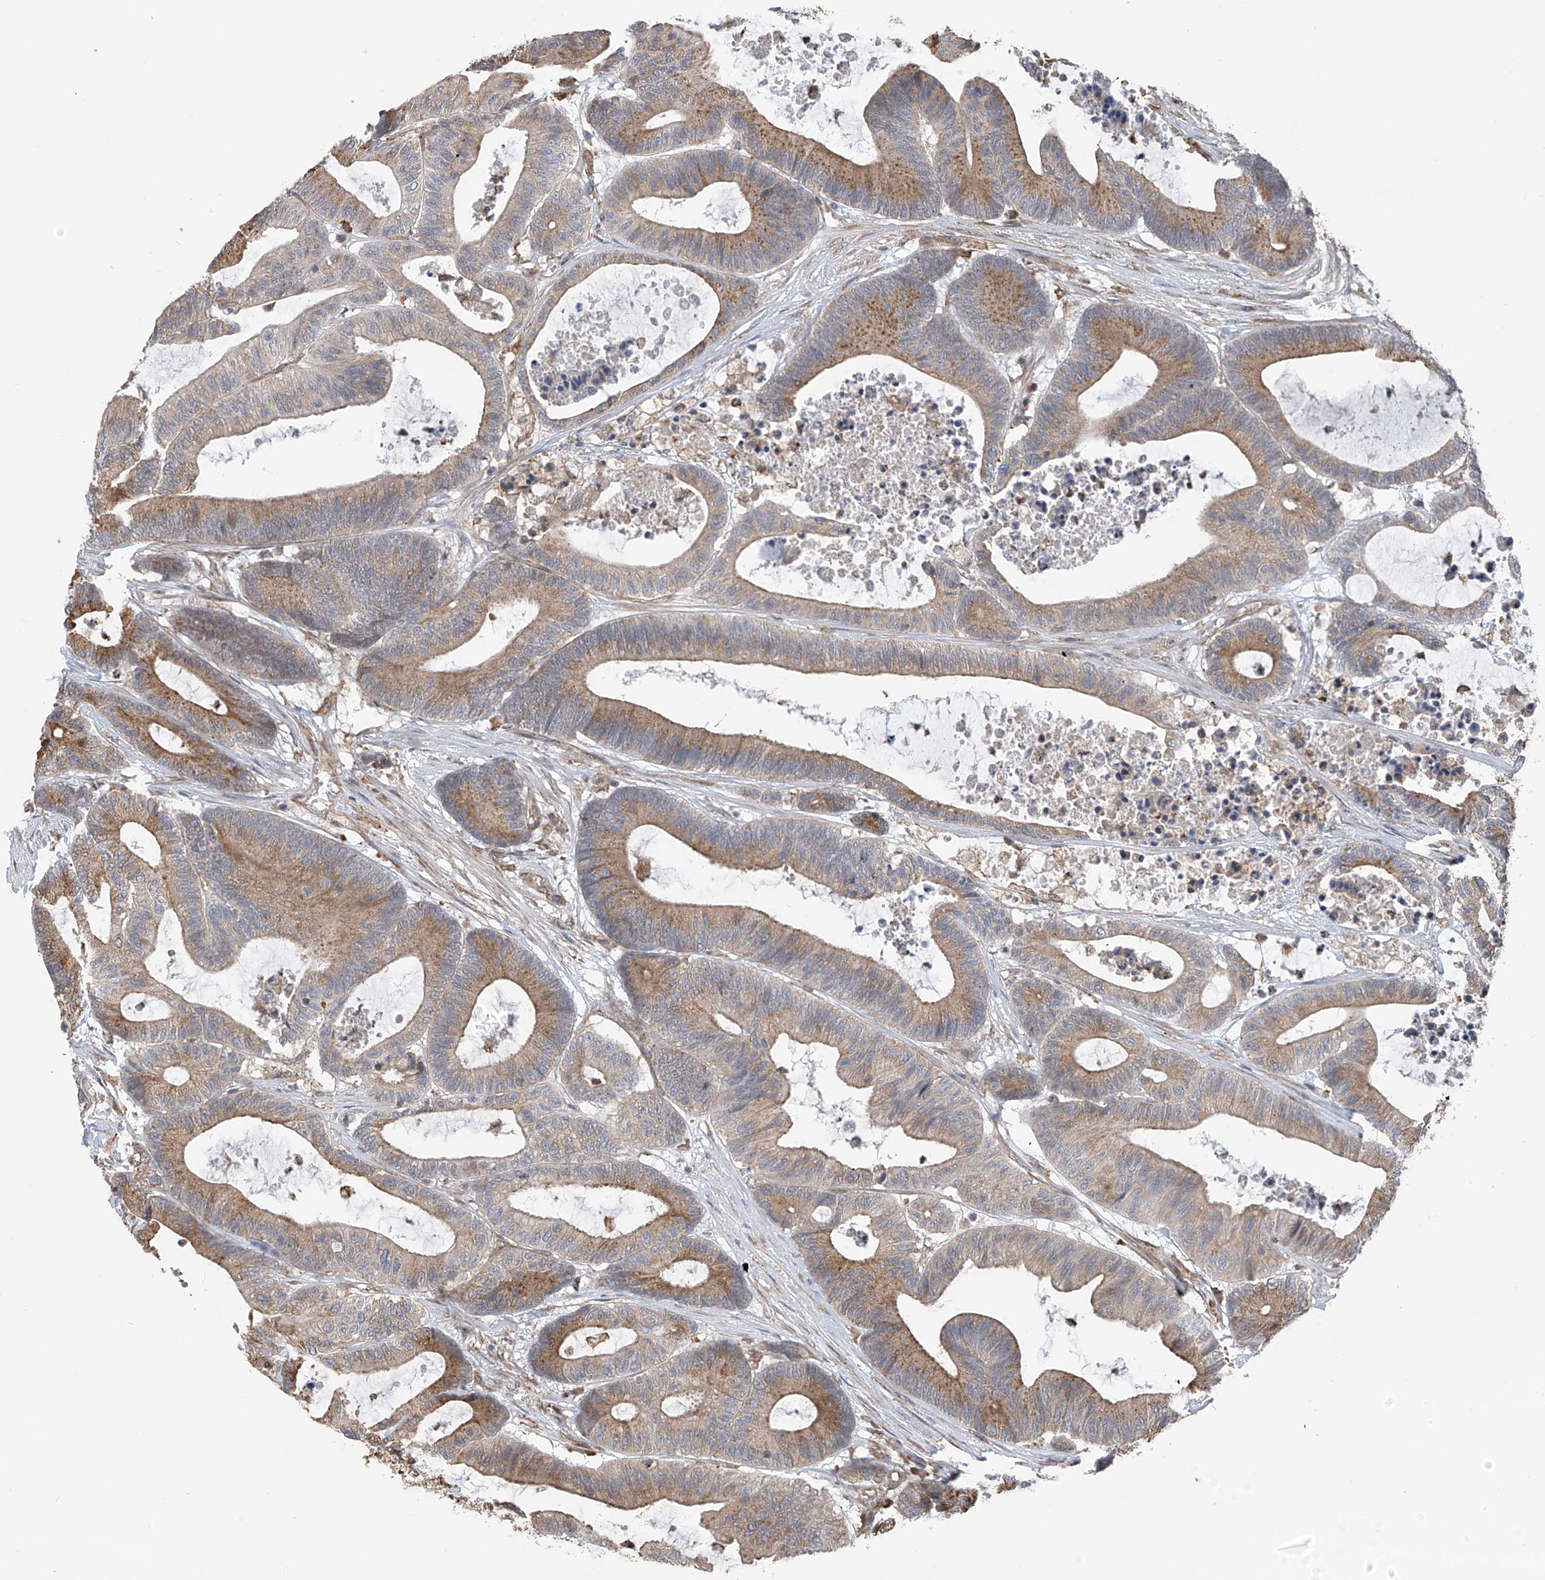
{"staining": {"intensity": "moderate", "quantity": ">75%", "location": "cytoplasmic/membranous"}, "tissue": "colorectal cancer", "cell_type": "Tumor cells", "image_type": "cancer", "snomed": [{"axis": "morphology", "description": "Adenocarcinoma, NOS"}, {"axis": "topography", "description": "Colon"}], "caption": "IHC micrograph of neoplastic tissue: human adenocarcinoma (colorectal) stained using IHC demonstrates medium levels of moderate protein expression localized specifically in the cytoplasmic/membranous of tumor cells, appearing as a cytoplasmic/membranous brown color.", "gene": "ZNF189", "patient": {"sex": "female", "age": 84}}